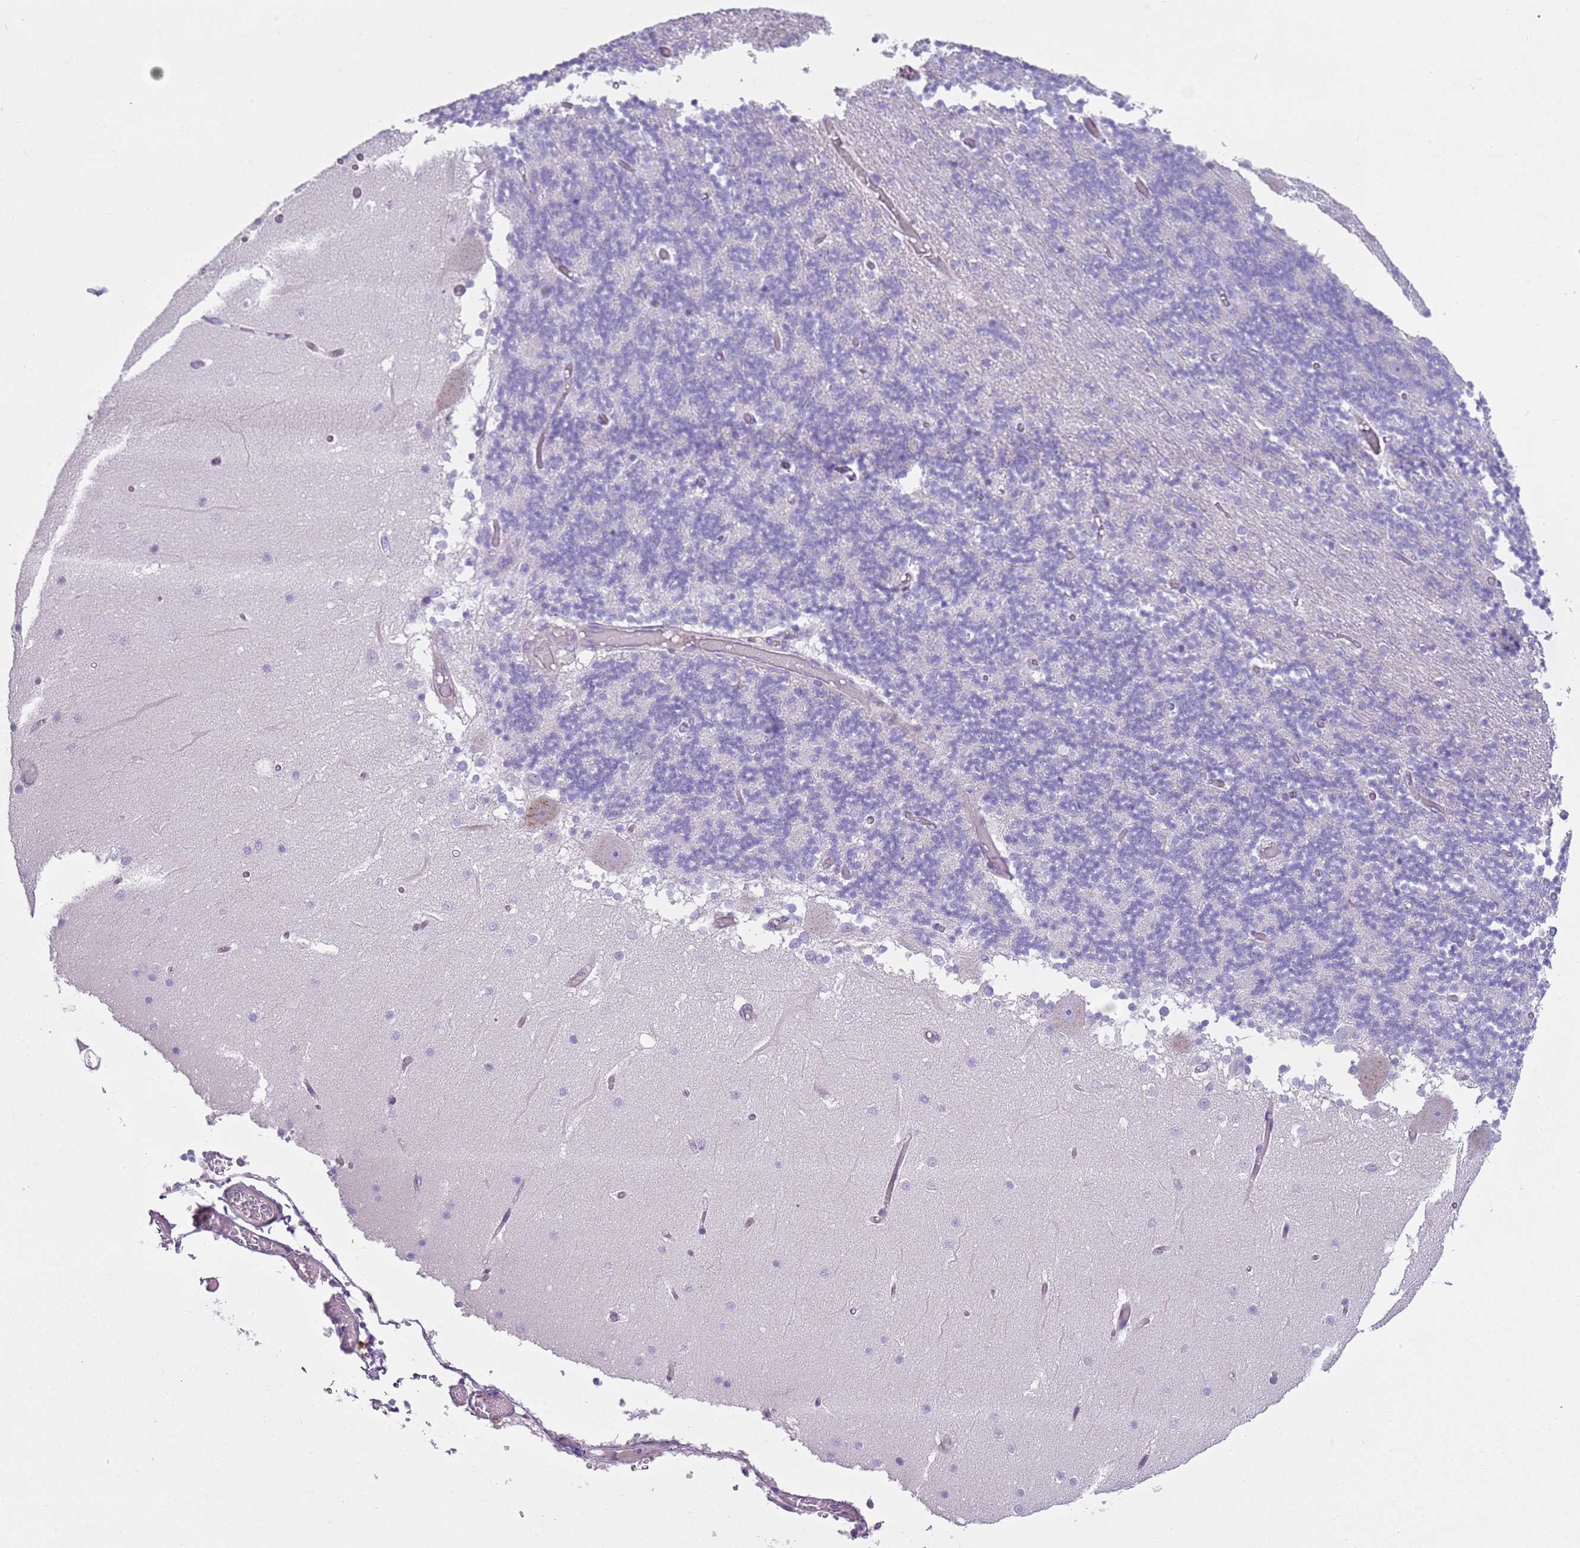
{"staining": {"intensity": "negative", "quantity": "none", "location": "none"}, "tissue": "cerebellum", "cell_type": "Cells in granular layer", "image_type": "normal", "snomed": [{"axis": "morphology", "description": "Normal tissue, NOS"}, {"axis": "topography", "description": "Cerebellum"}], "caption": "DAB immunohistochemical staining of benign human cerebellum demonstrates no significant positivity in cells in granular layer.", "gene": "CD177", "patient": {"sex": "female", "age": 28}}